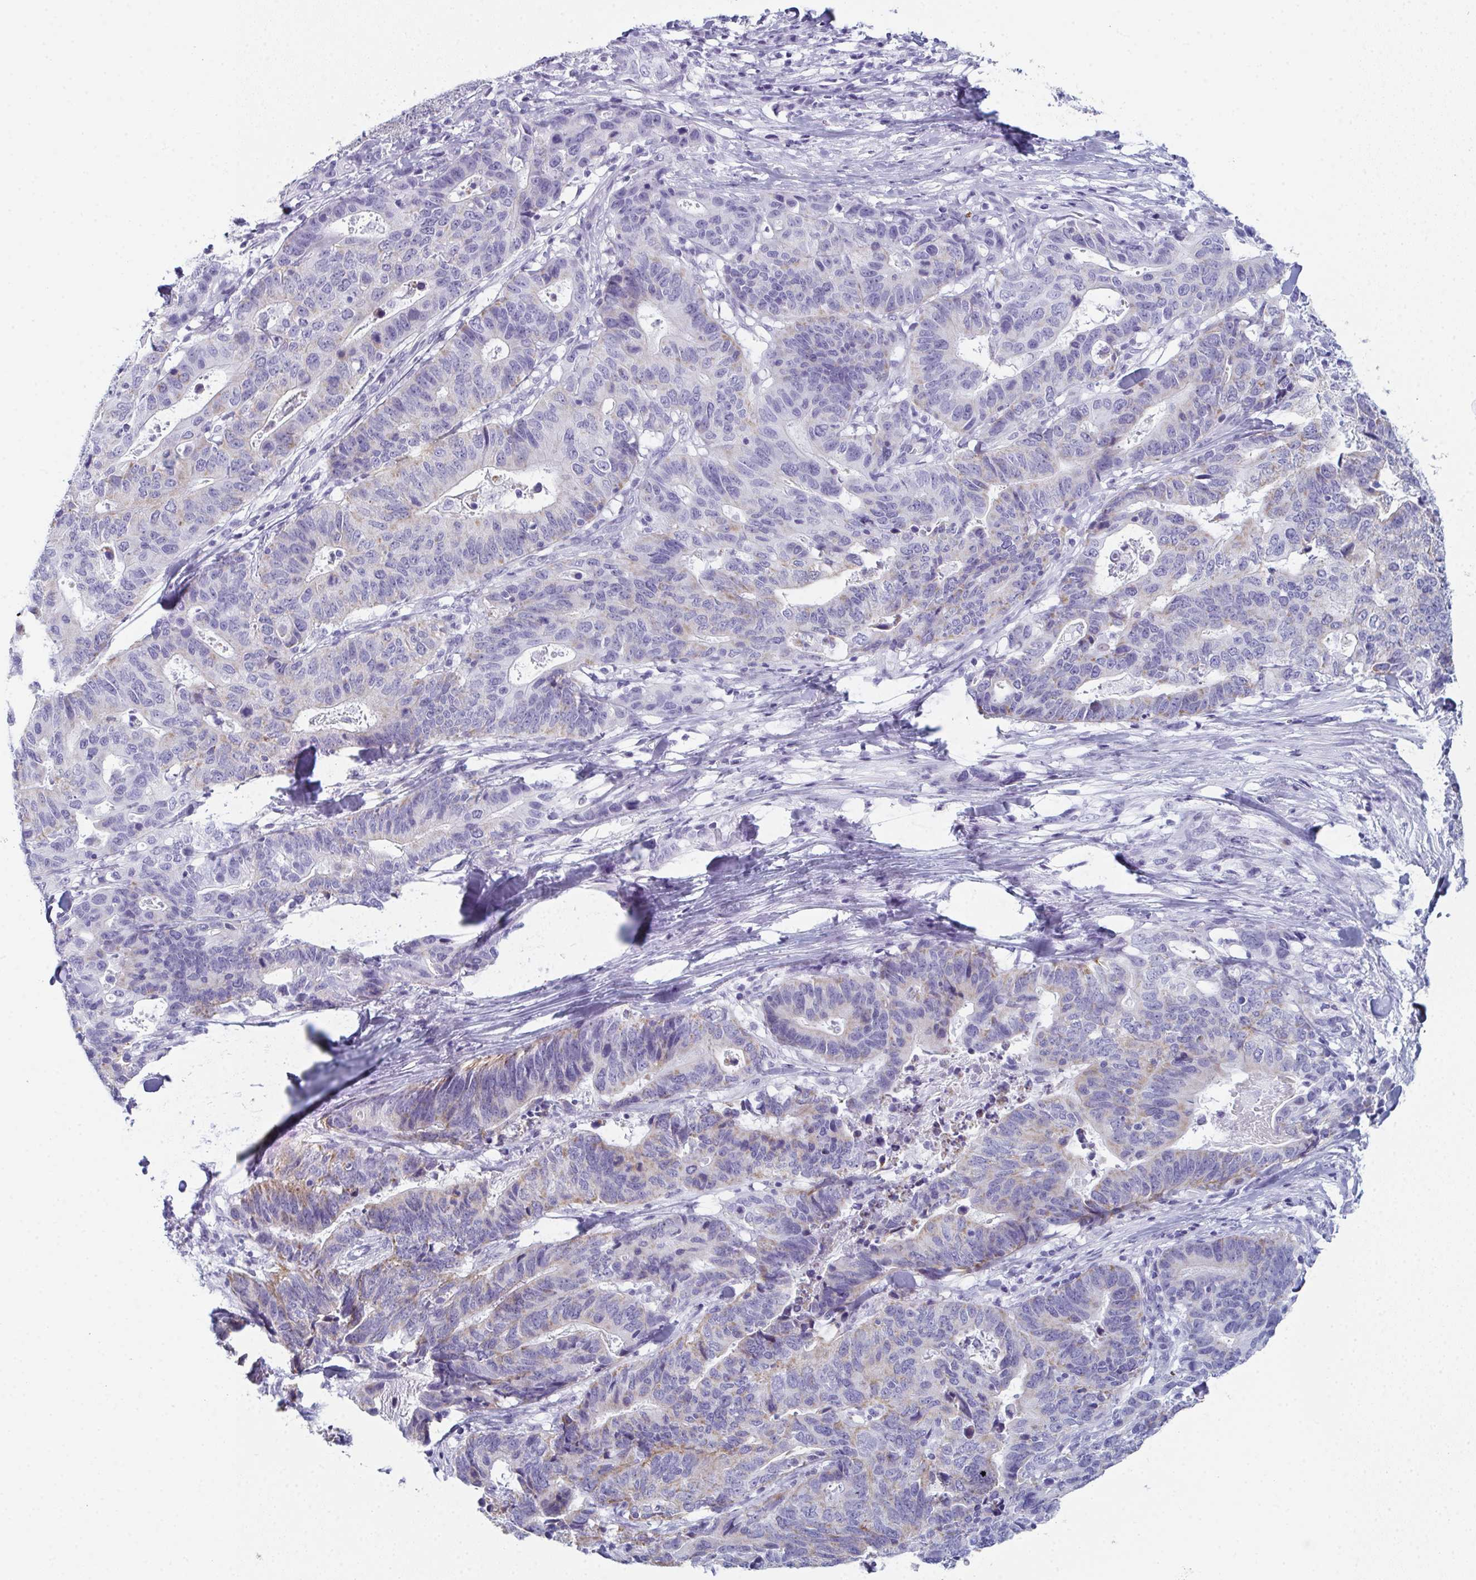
{"staining": {"intensity": "weak", "quantity": "25%-75%", "location": "cytoplasmic/membranous"}, "tissue": "stomach cancer", "cell_type": "Tumor cells", "image_type": "cancer", "snomed": [{"axis": "morphology", "description": "Adenocarcinoma, NOS"}, {"axis": "topography", "description": "Stomach, upper"}], "caption": "Tumor cells display weak cytoplasmic/membranous expression in about 25%-75% of cells in stomach cancer.", "gene": "ENKUR", "patient": {"sex": "female", "age": 67}}